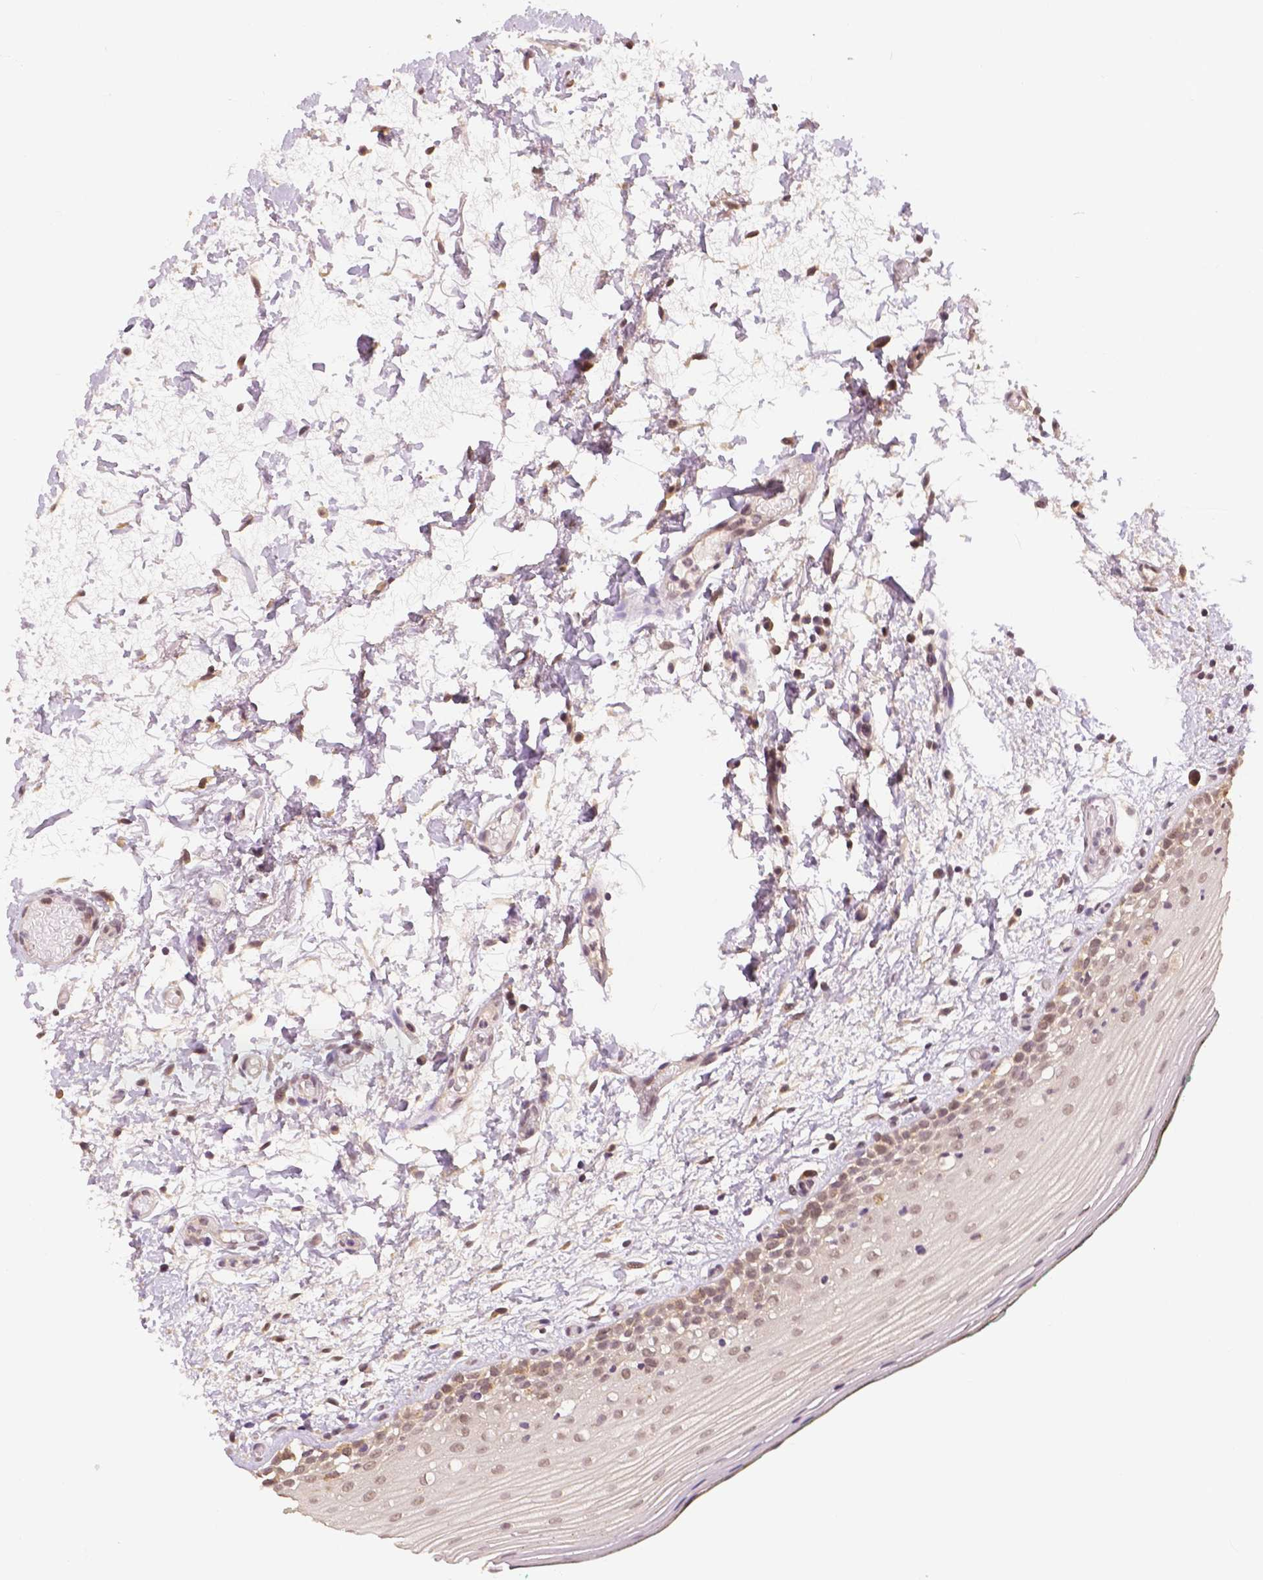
{"staining": {"intensity": "moderate", "quantity": ">75%", "location": "nuclear"}, "tissue": "oral mucosa", "cell_type": "Squamous epithelial cells", "image_type": "normal", "snomed": [{"axis": "morphology", "description": "Normal tissue, NOS"}, {"axis": "topography", "description": "Oral tissue"}], "caption": "Moderate nuclear protein staining is identified in approximately >75% of squamous epithelial cells in oral mucosa. (Stains: DAB in brown, nuclei in blue, Microscopy: brightfield microscopy at high magnification).", "gene": "MAP1LC3B", "patient": {"sex": "female", "age": 83}}